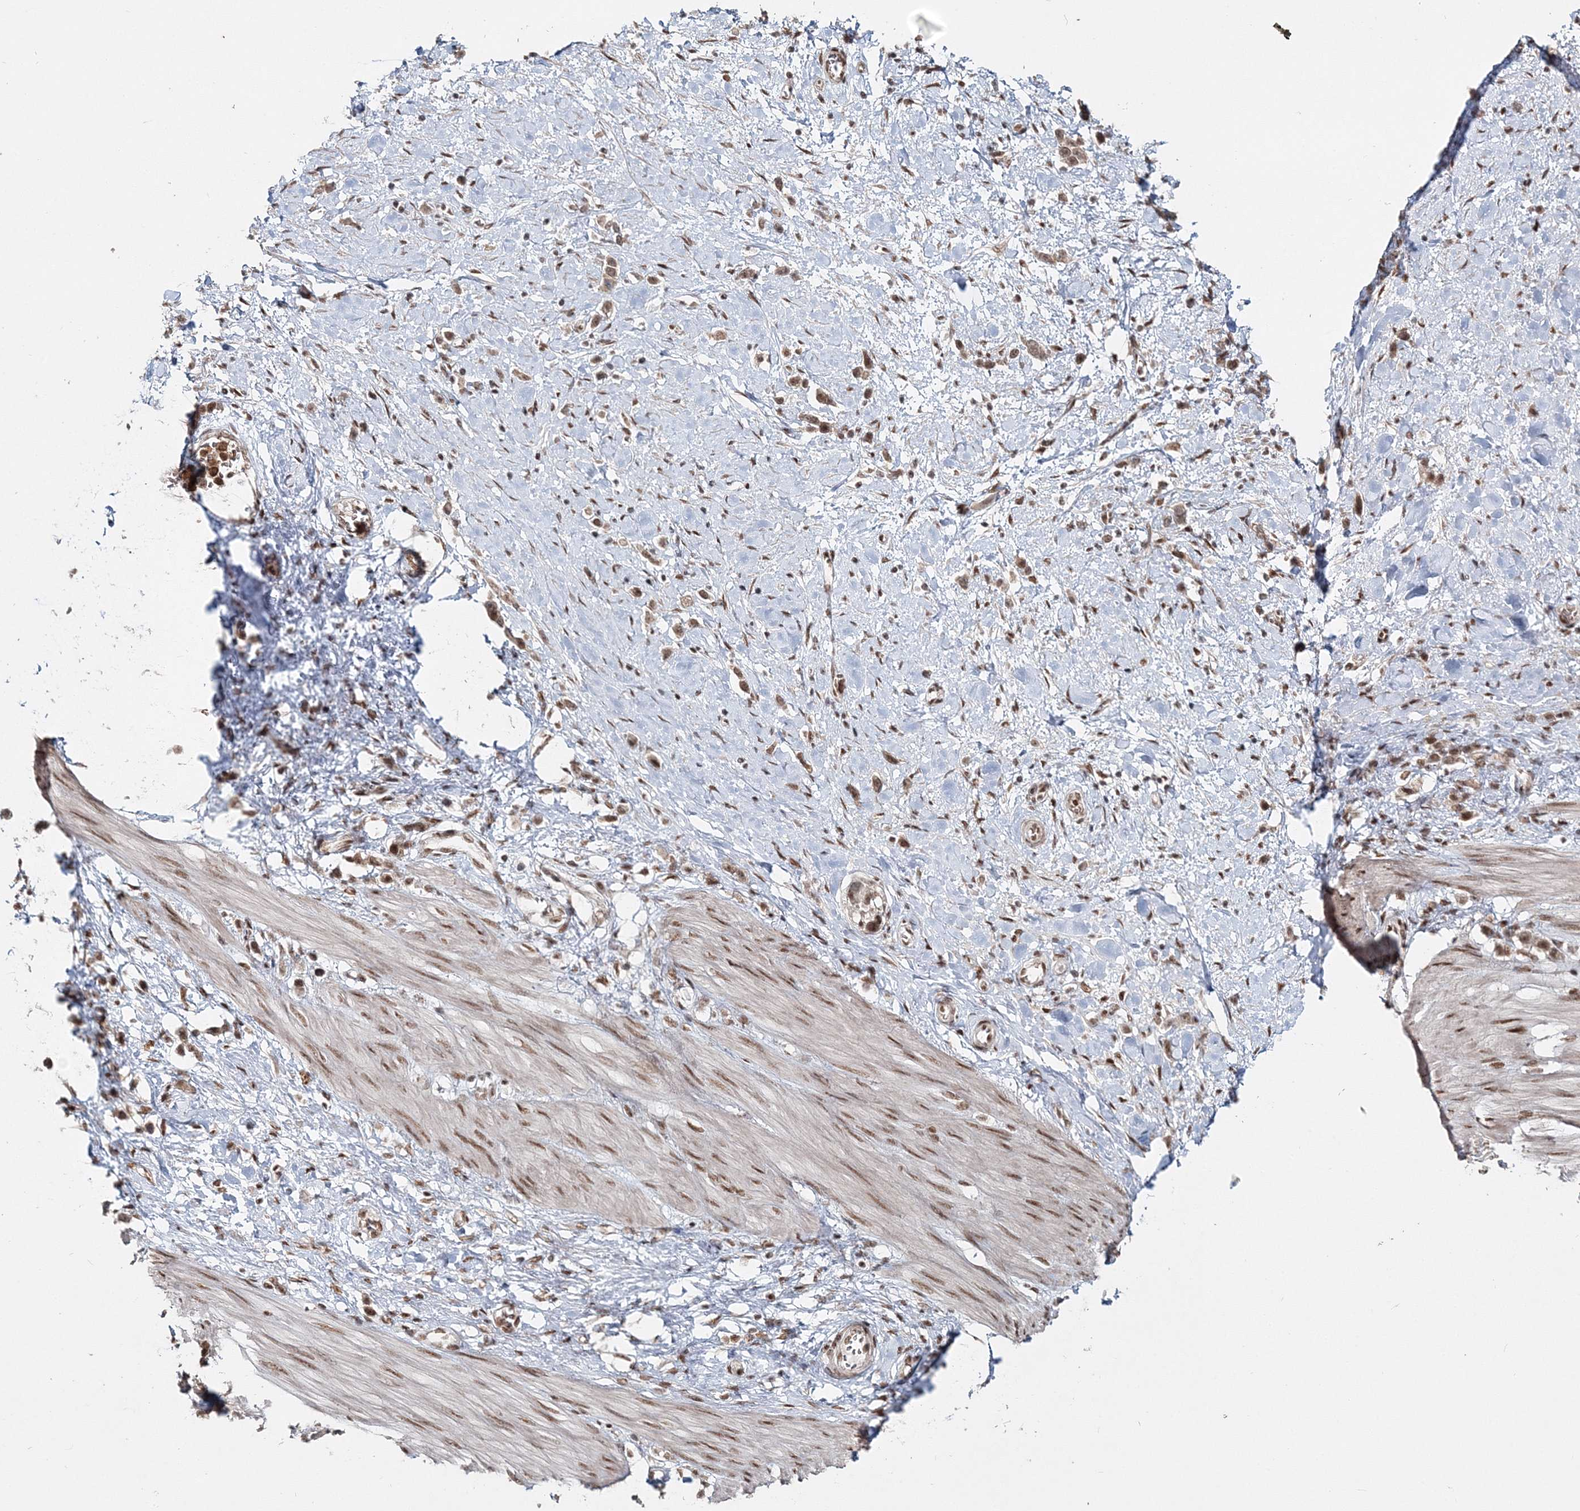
{"staining": {"intensity": "moderate", "quantity": ">75%", "location": "nuclear"}, "tissue": "stomach cancer", "cell_type": "Tumor cells", "image_type": "cancer", "snomed": [{"axis": "morphology", "description": "Adenocarcinoma, NOS"}, {"axis": "topography", "description": "Stomach"}], "caption": "Immunohistochemical staining of adenocarcinoma (stomach) exhibits moderate nuclear protein positivity in about >75% of tumor cells. The protein of interest is stained brown, and the nuclei are stained in blue (DAB IHC with brightfield microscopy, high magnification).", "gene": "QRICH1", "patient": {"sex": "female", "age": 65}}